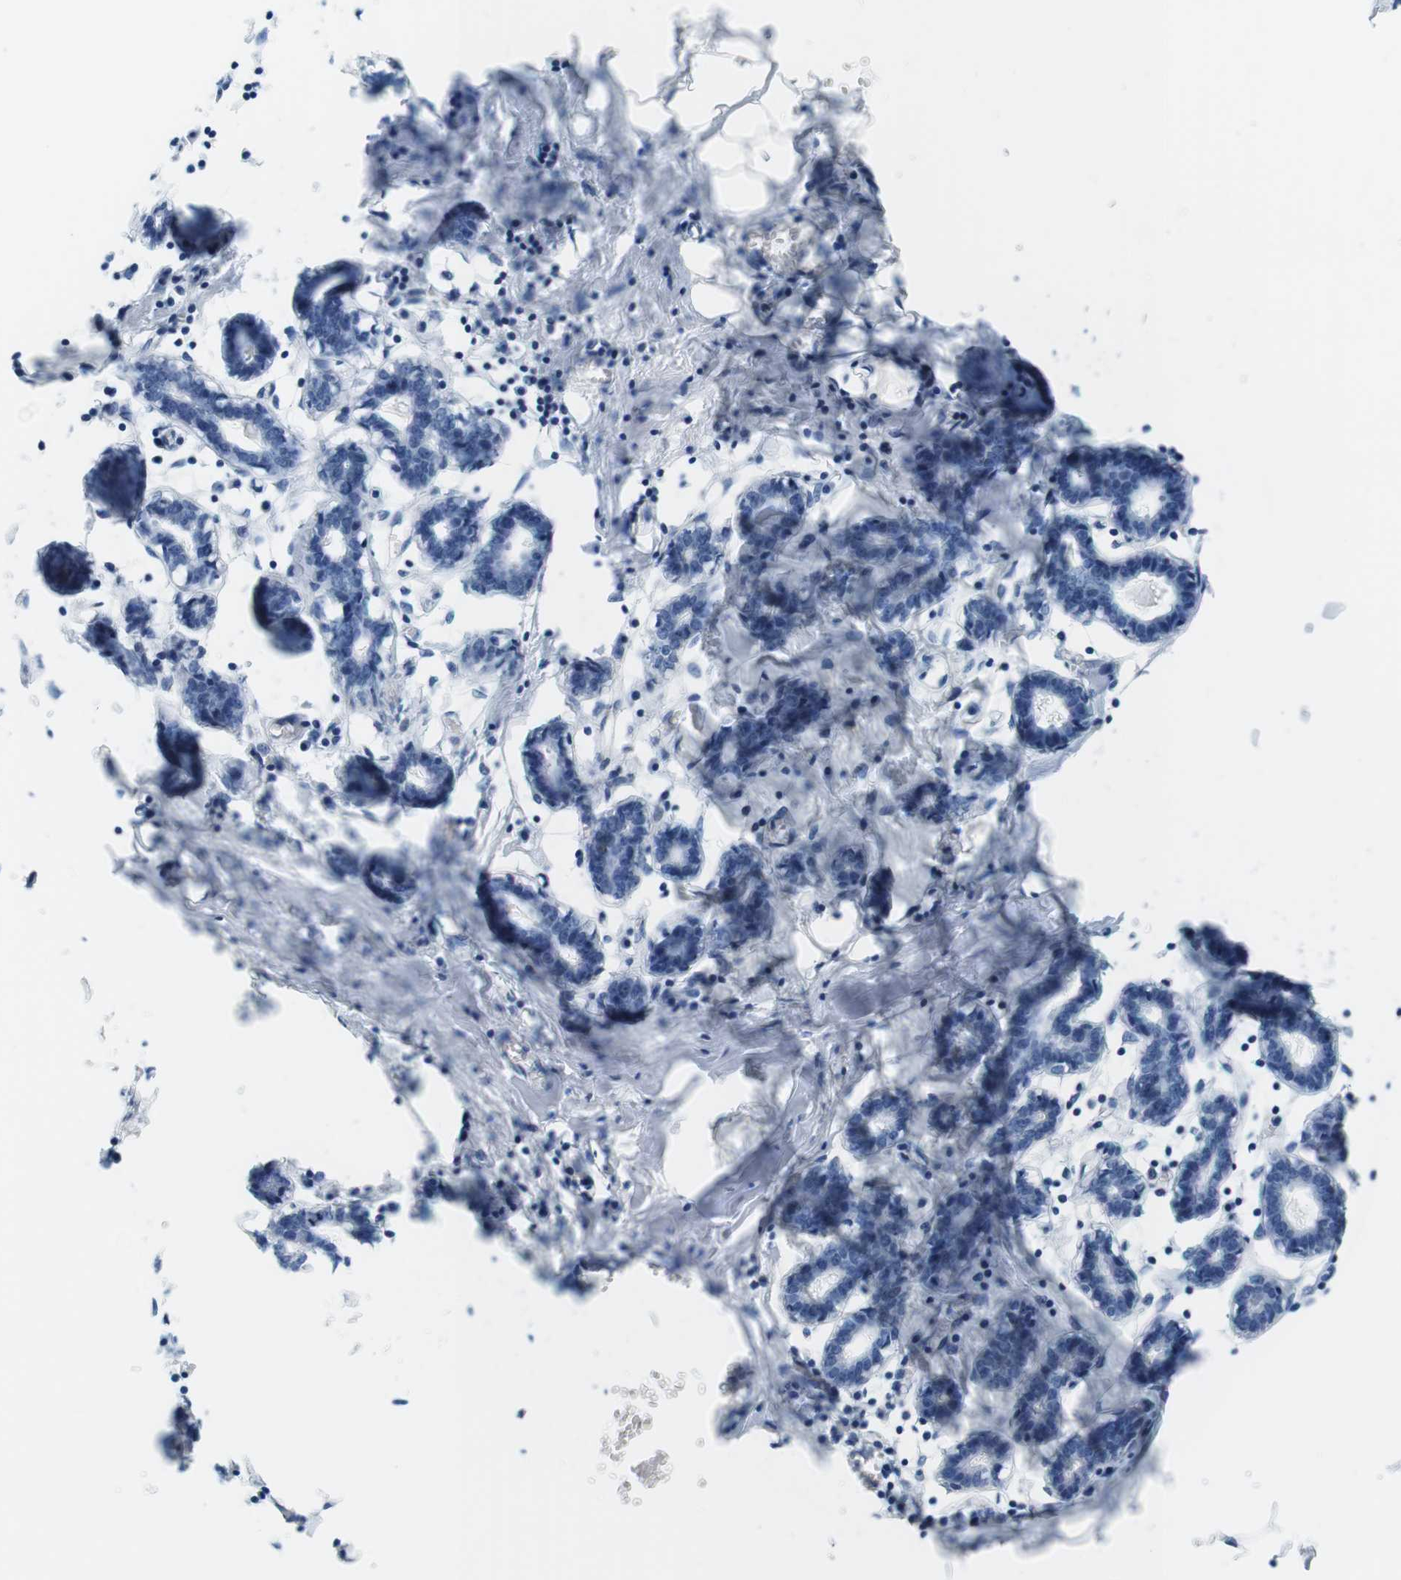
{"staining": {"intensity": "negative", "quantity": "none", "location": "none"}, "tissue": "breast", "cell_type": "Adipocytes", "image_type": "normal", "snomed": [{"axis": "morphology", "description": "Normal tissue, NOS"}, {"axis": "topography", "description": "Breast"}], "caption": "Adipocytes show no significant staining in normal breast.", "gene": "MYH9", "patient": {"sex": "female", "age": 27}}